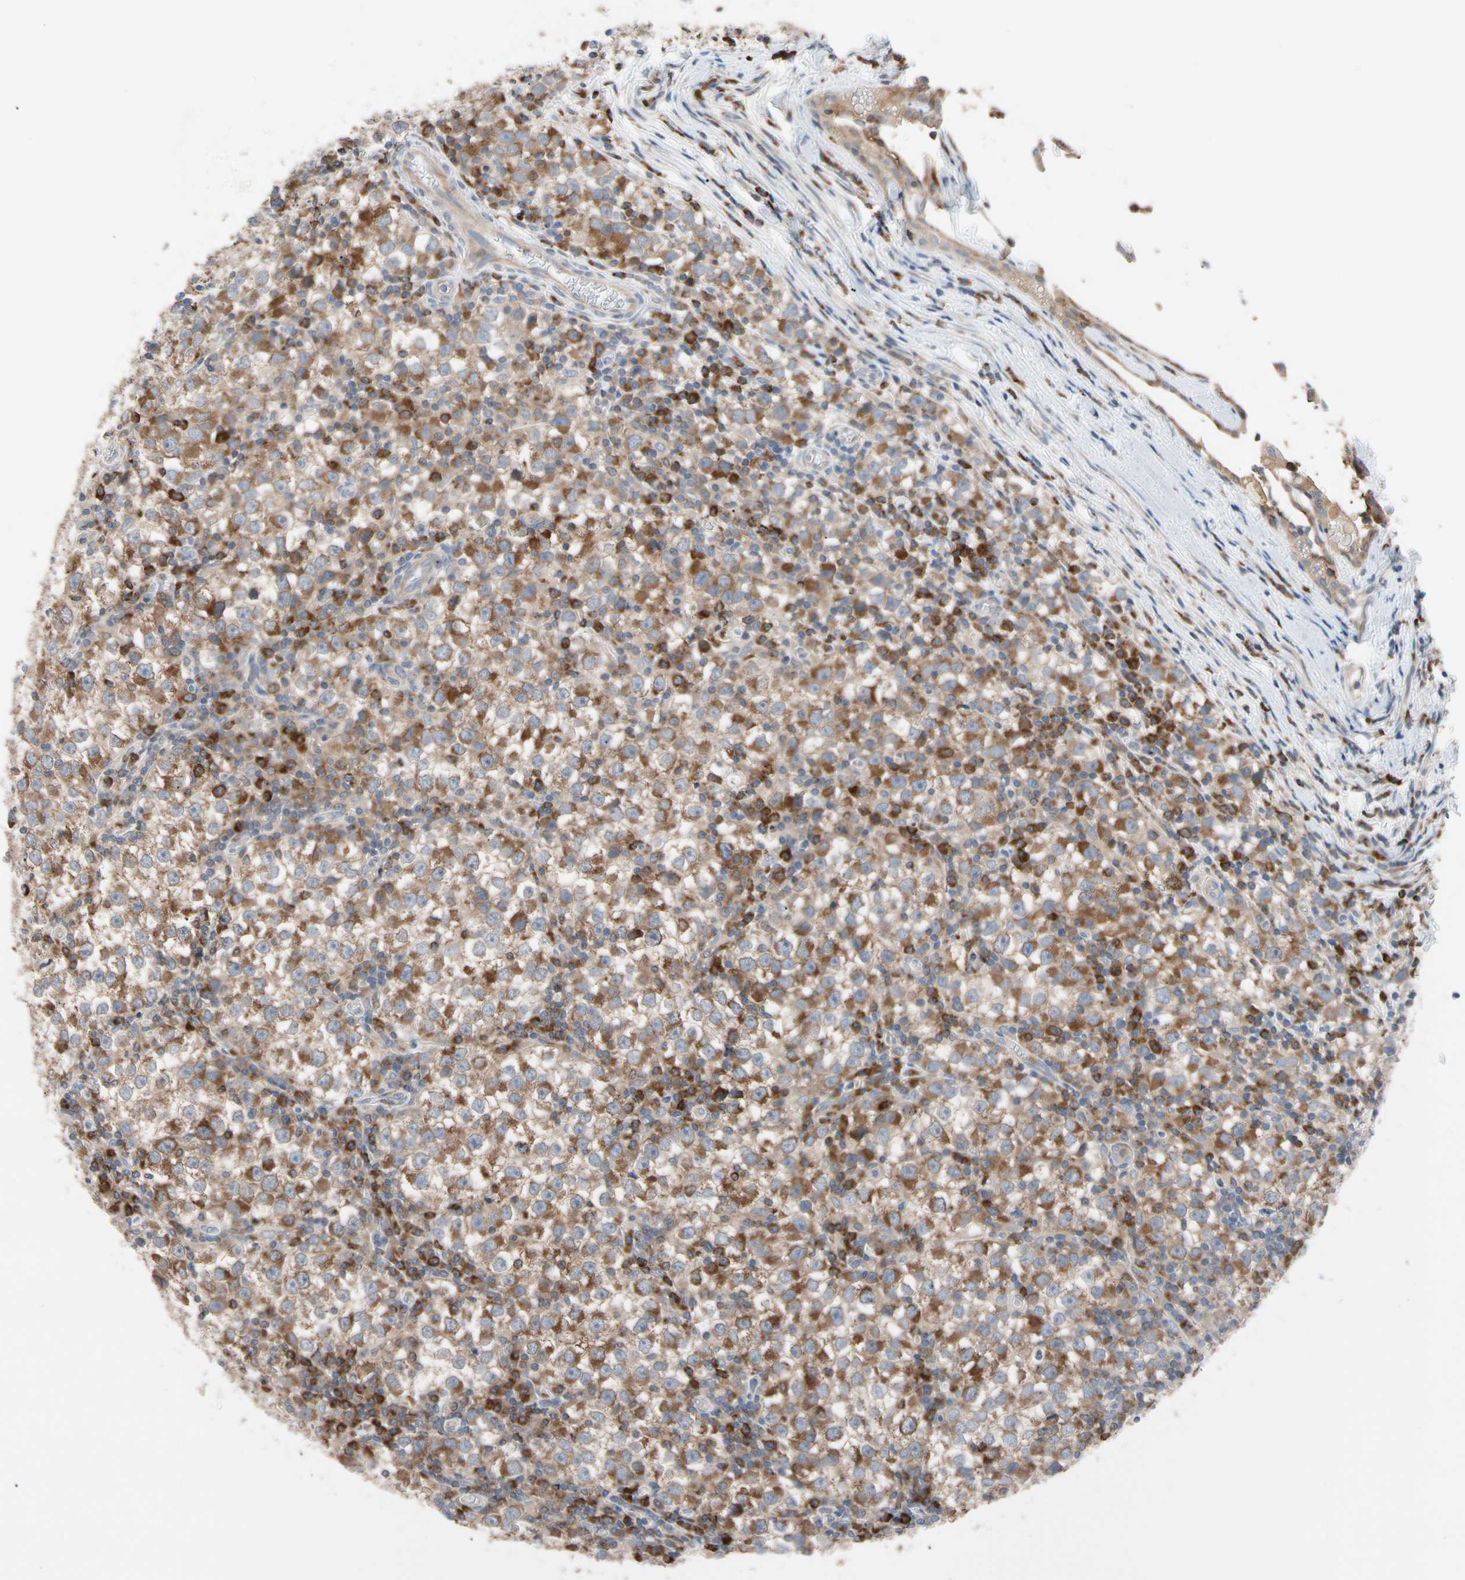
{"staining": {"intensity": "moderate", "quantity": ">75%", "location": "cytoplasmic/membranous"}, "tissue": "testis cancer", "cell_type": "Tumor cells", "image_type": "cancer", "snomed": [{"axis": "morphology", "description": "Seminoma, NOS"}, {"axis": "topography", "description": "Testis"}], "caption": "Testis cancer tissue demonstrates moderate cytoplasmic/membranous positivity in about >75% of tumor cells, visualized by immunohistochemistry.", "gene": "MCL1", "patient": {"sex": "male", "age": 65}}